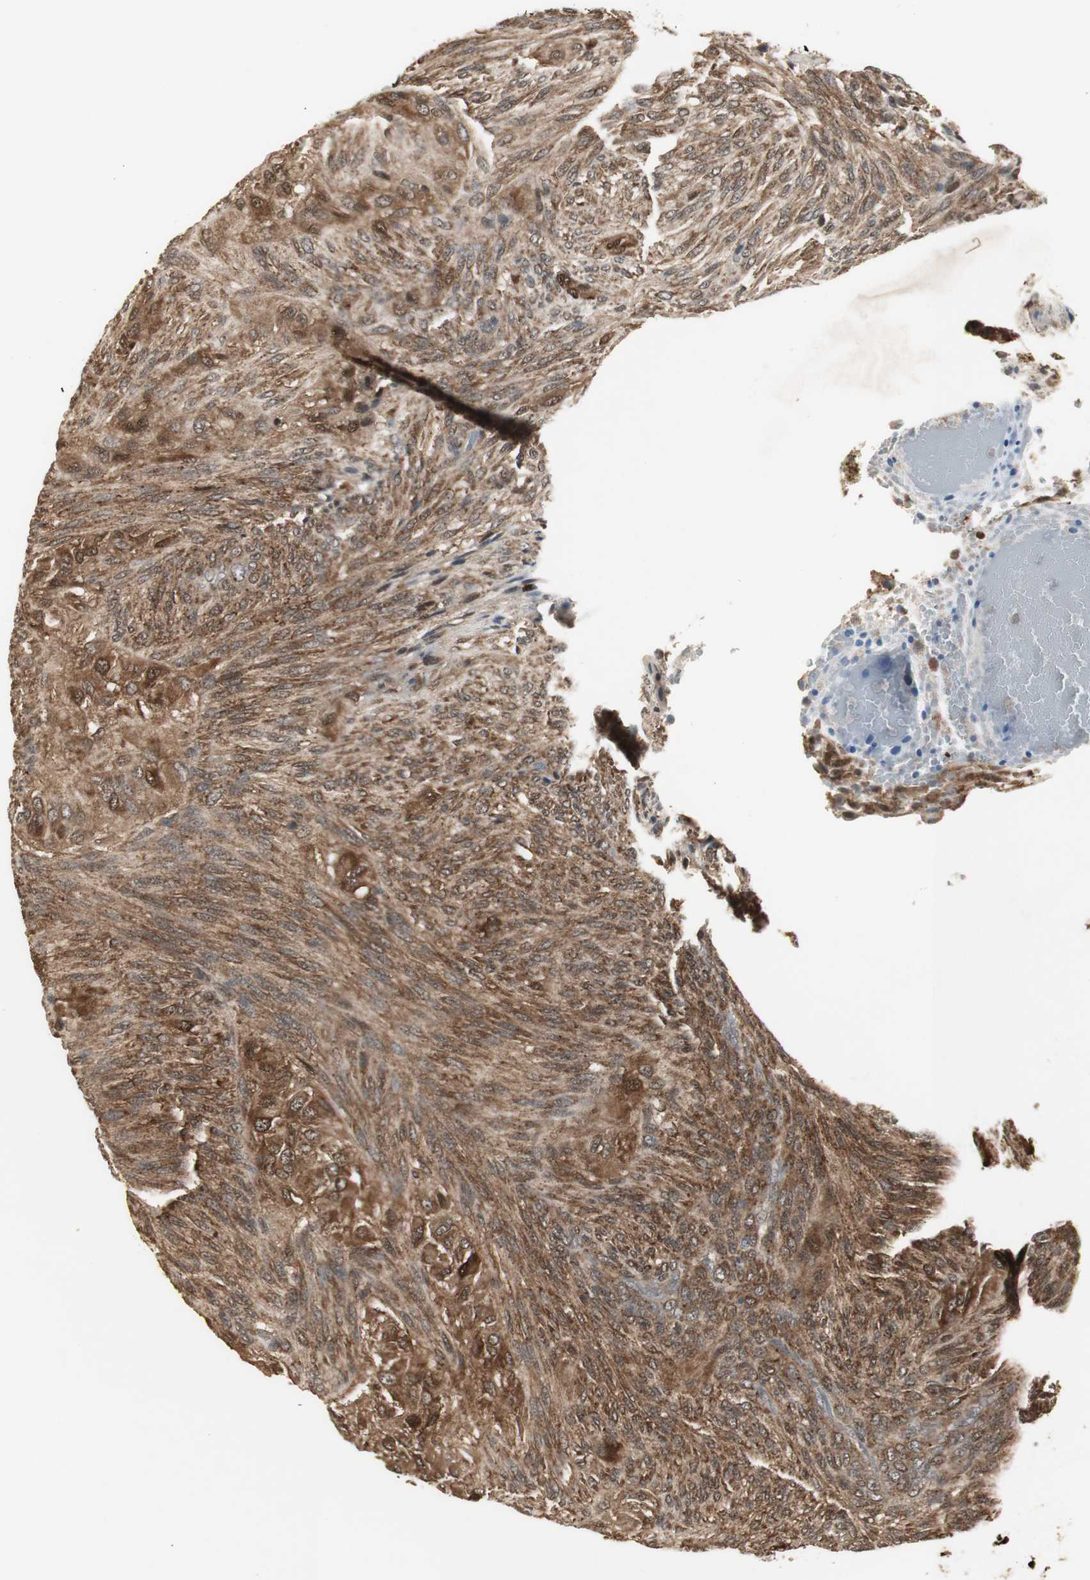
{"staining": {"intensity": "strong", "quantity": ">75%", "location": "cytoplasmic/membranous,nuclear"}, "tissue": "glioma", "cell_type": "Tumor cells", "image_type": "cancer", "snomed": [{"axis": "morphology", "description": "Glioma, malignant, High grade"}, {"axis": "topography", "description": "Cerebral cortex"}], "caption": "Human malignant high-grade glioma stained with a brown dye displays strong cytoplasmic/membranous and nuclear positive positivity in about >75% of tumor cells.", "gene": "PLIN3", "patient": {"sex": "female", "age": 55}}